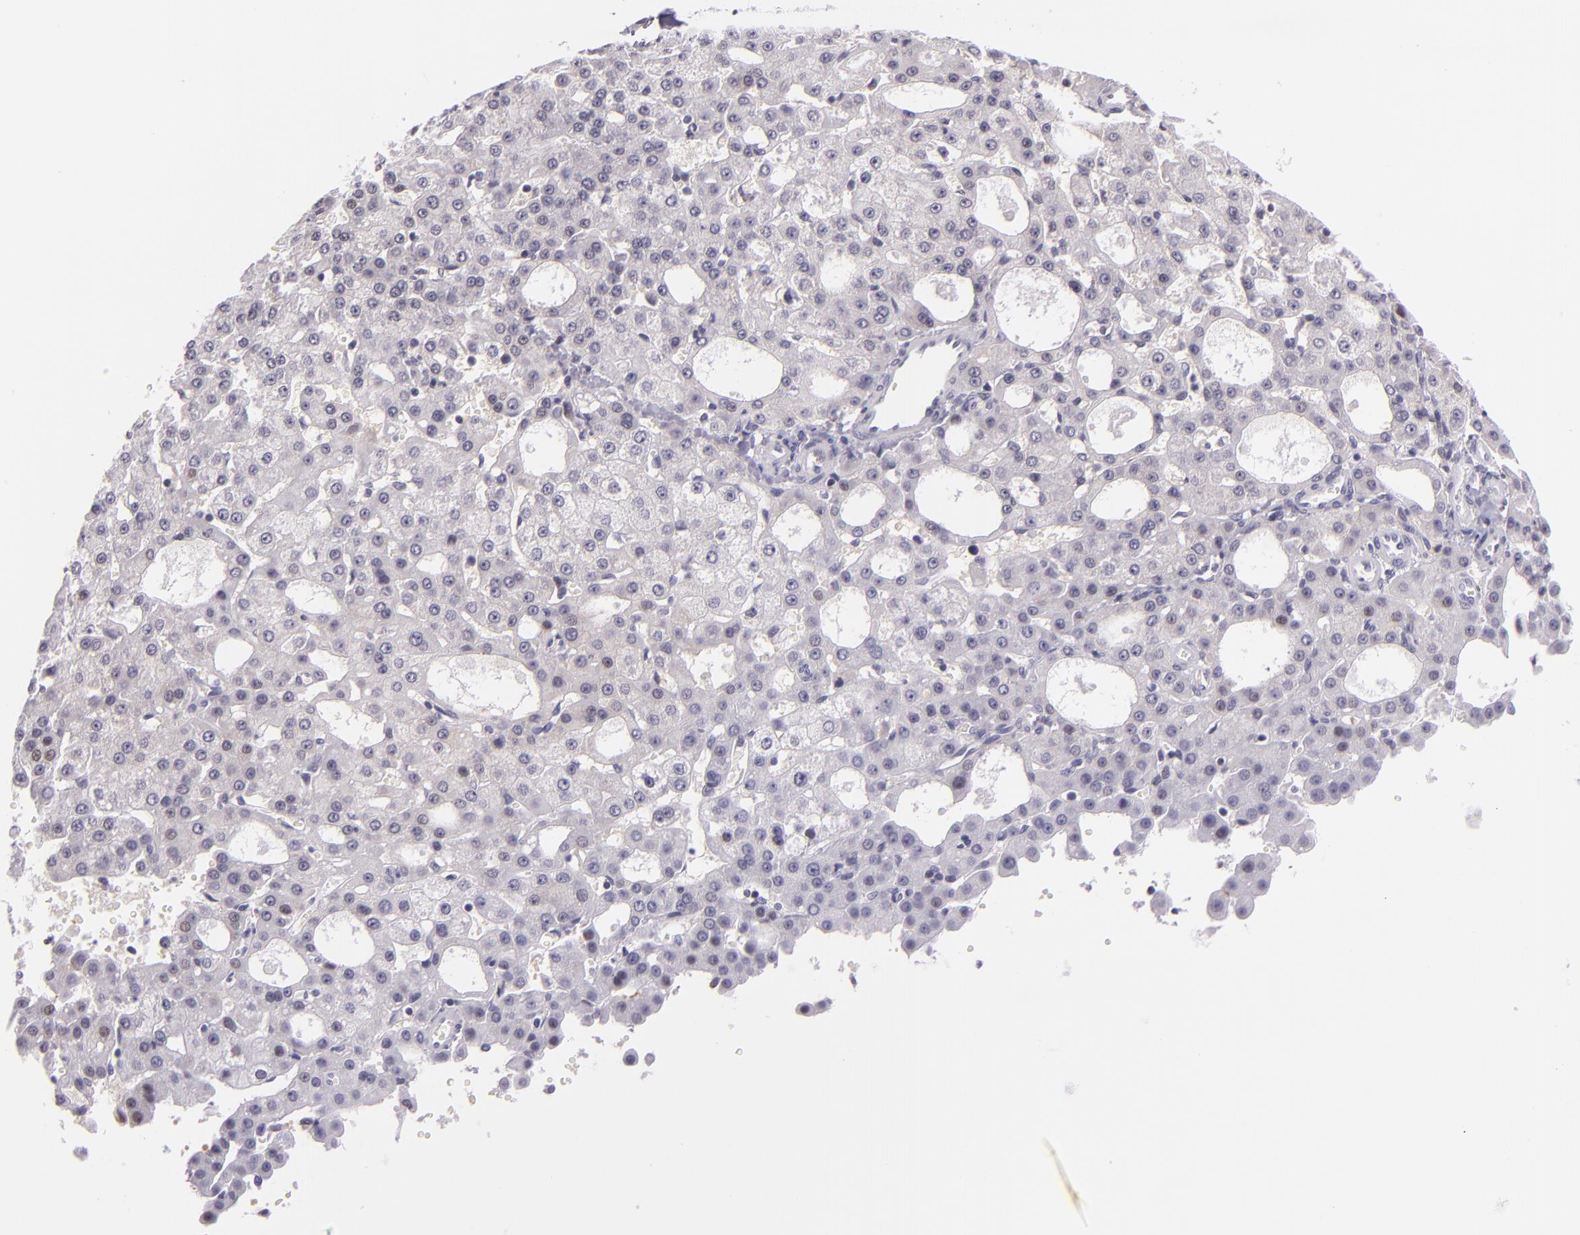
{"staining": {"intensity": "negative", "quantity": "none", "location": "none"}, "tissue": "liver cancer", "cell_type": "Tumor cells", "image_type": "cancer", "snomed": [{"axis": "morphology", "description": "Carcinoma, Hepatocellular, NOS"}, {"axis": "topography", "description": "Liver"}], "caption": "Image shows no significant protein positivity in tumor cells of liver cancer.", "gene": "HSP90AA1", "patient": {"sex": "male", "age": 47}}